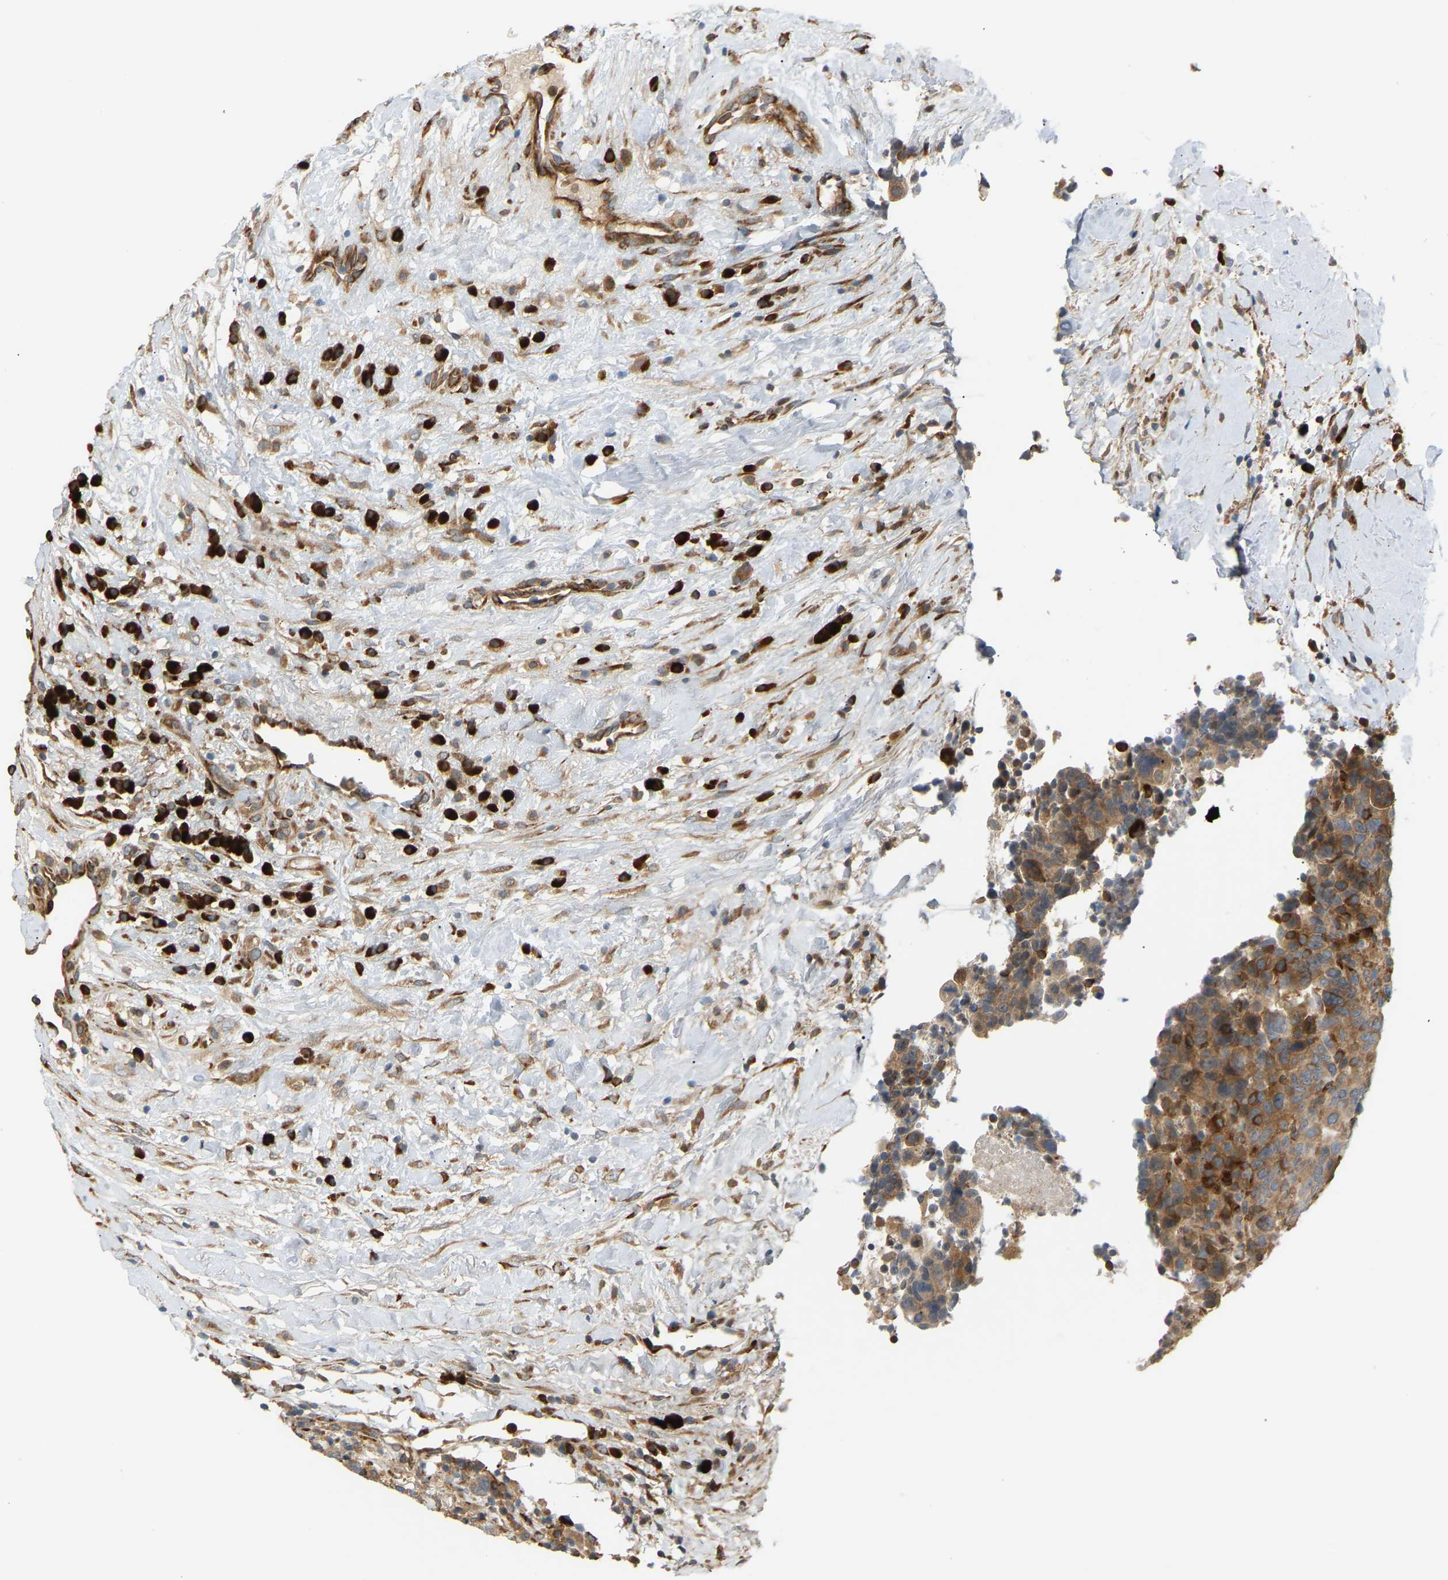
{"staining": {"intensity": "moderate", "quantity": ">75%", "location": "cytoplasmic/membranous"}, "tissue": "breast cancer", "cell_type": "Tumor cells", "image_type": "cancer", "snomed": [{"axis": "morphology", "description": "Duct carcinoma"}, {"axis": "topography", "description": "Breast"}], "caption": "Breast cancer was stained to show a protein in brown. There is medium levels of moderate cytoplasmic/membranous staining in about >75% of tumor cells. (DAB (3,3'-diaminobenzidine) IHC with brightfield microscopy, high magnification).", "gene": "PLCG2", "patient": {"sex": "female", "age": 37}}